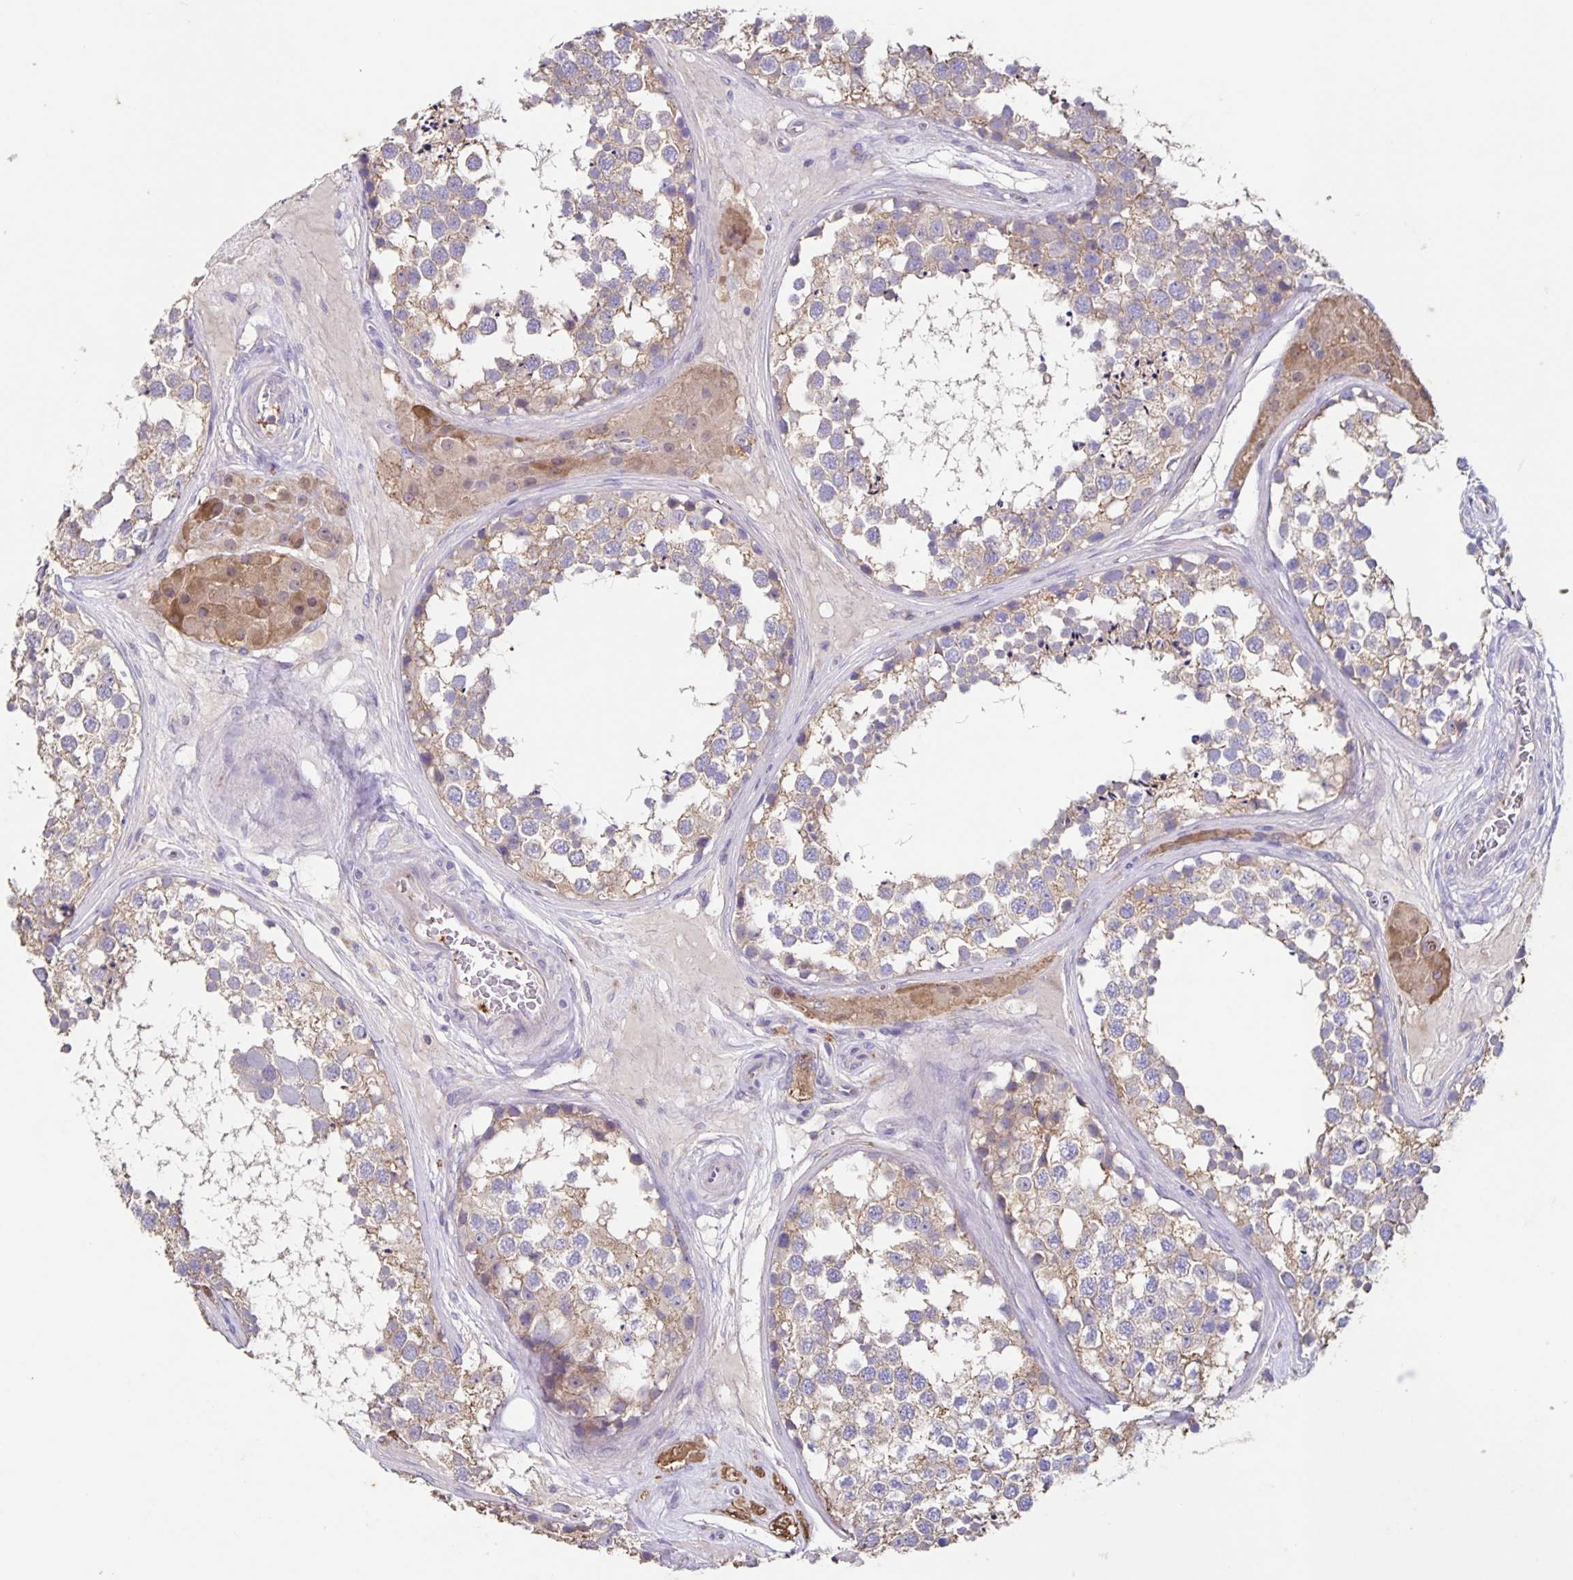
{"staining": {"intensity": "weak", "quantity": ">75%", "location": "cytoplasmic/membranous"}, "tissue": "testis", "cell_type": "Cells in seminiferous ducts", "image_type": "normal", "snomed": [{"axis": "morphology", "description": "Normal tissue, NOS"}, {"axis": "morphology", "description": "Seminoma, NOS"}, {"axis": "topography", "description": "Testis"}], "caption": "Testis stained with IHC displays weak cytoplasmic/membranous positivity in approximately >75% of cells in seminiferous ducts.", "gene": "ITGA2", "patient": {"sex": "male", "age": 65}}